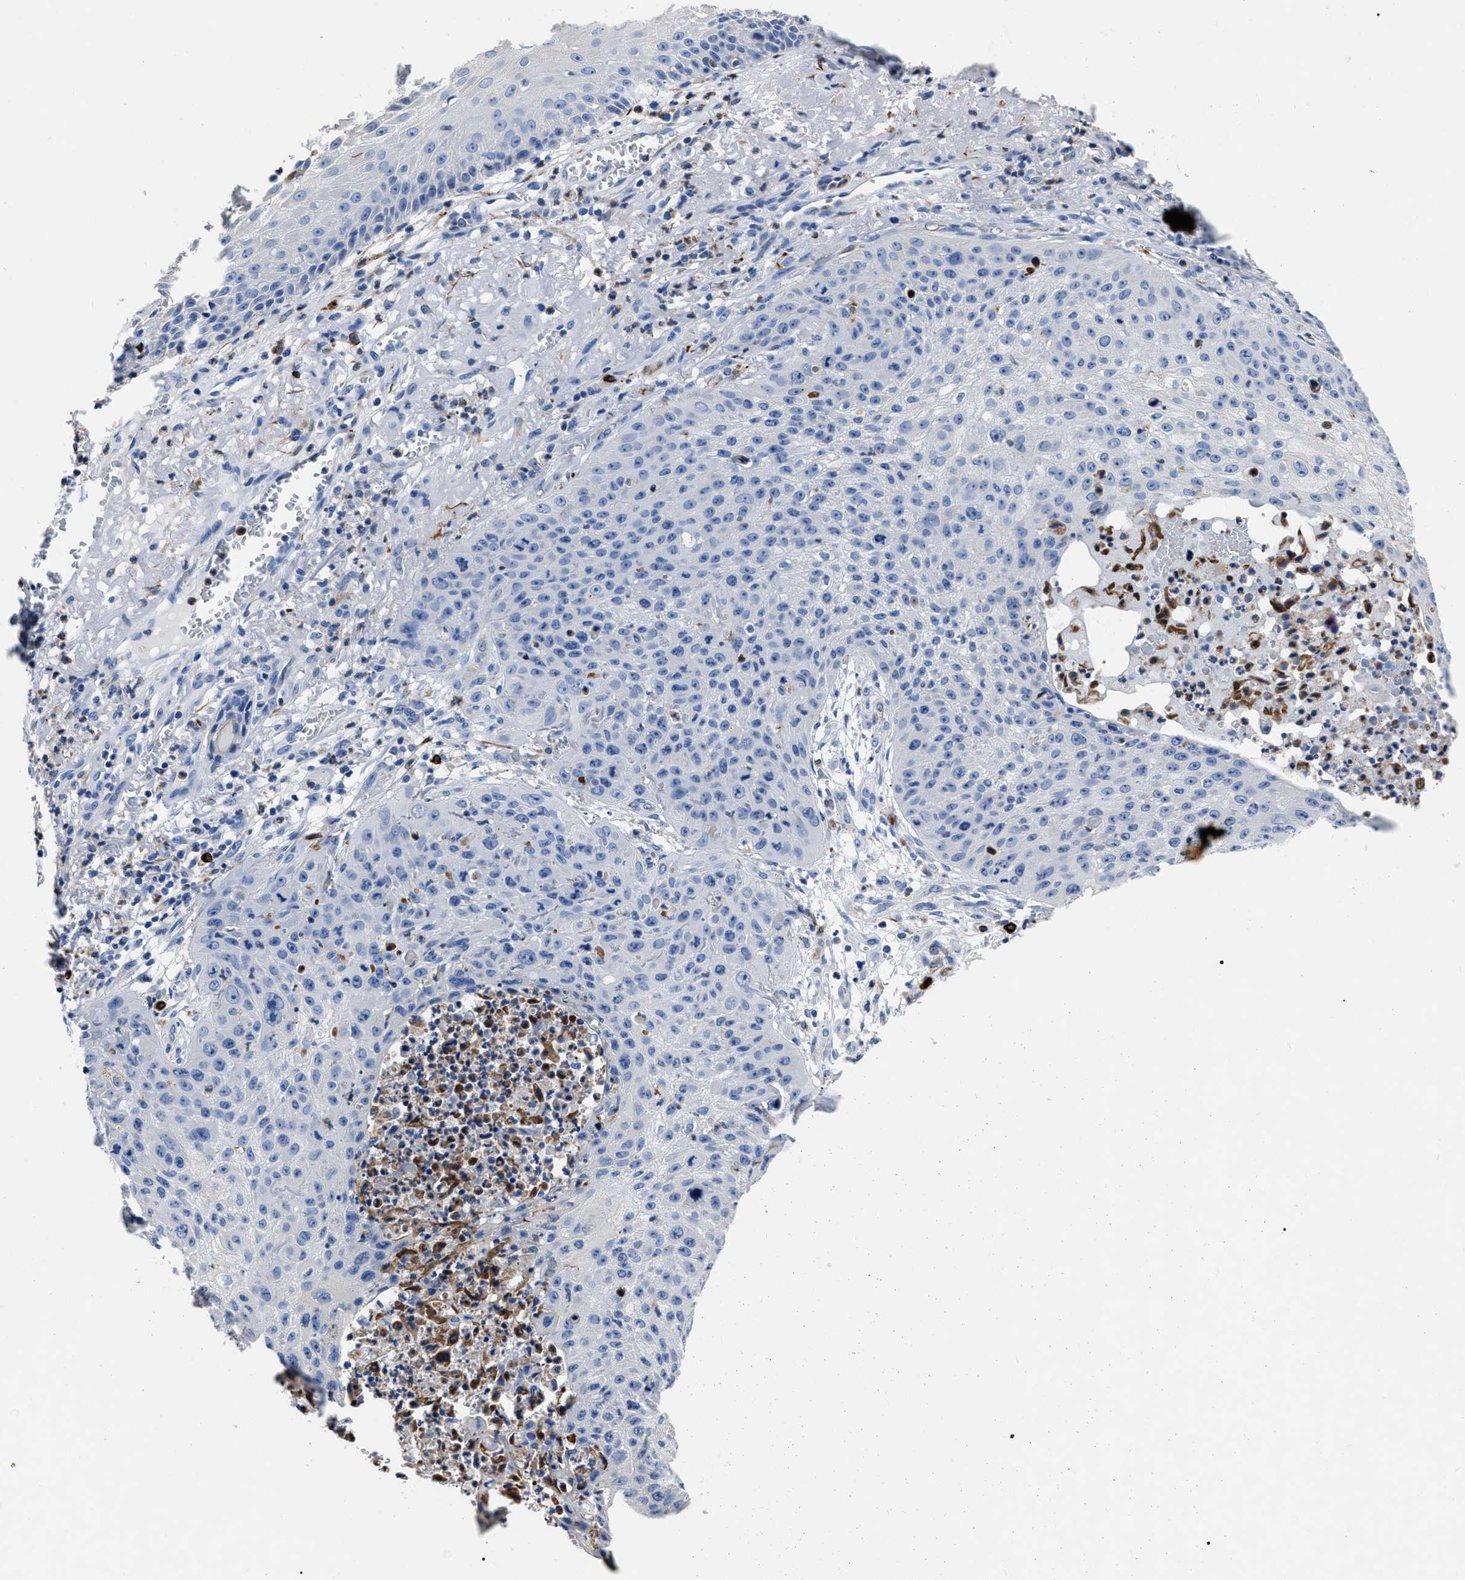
{"staining": {"intensity": "negative", "quantity": "none", "location": "none"}, "tissue": "skin cancer", "cell_type": "Tumor cells", "image_type": "cancer", "snomed": [{"axis": "morphology", "description": "Squamous cell carcinoma, NOS"}, {"axis": "topography", "description": "Skin"}], "caption": "IHC photomicrograph of human skin cancer stained for a protein (brown), which reveals no positivity in tumor cells. (DAB IHC, high magnification).", "gene": "OR10G3", "patient": {"sex": "female", "age": 80}}